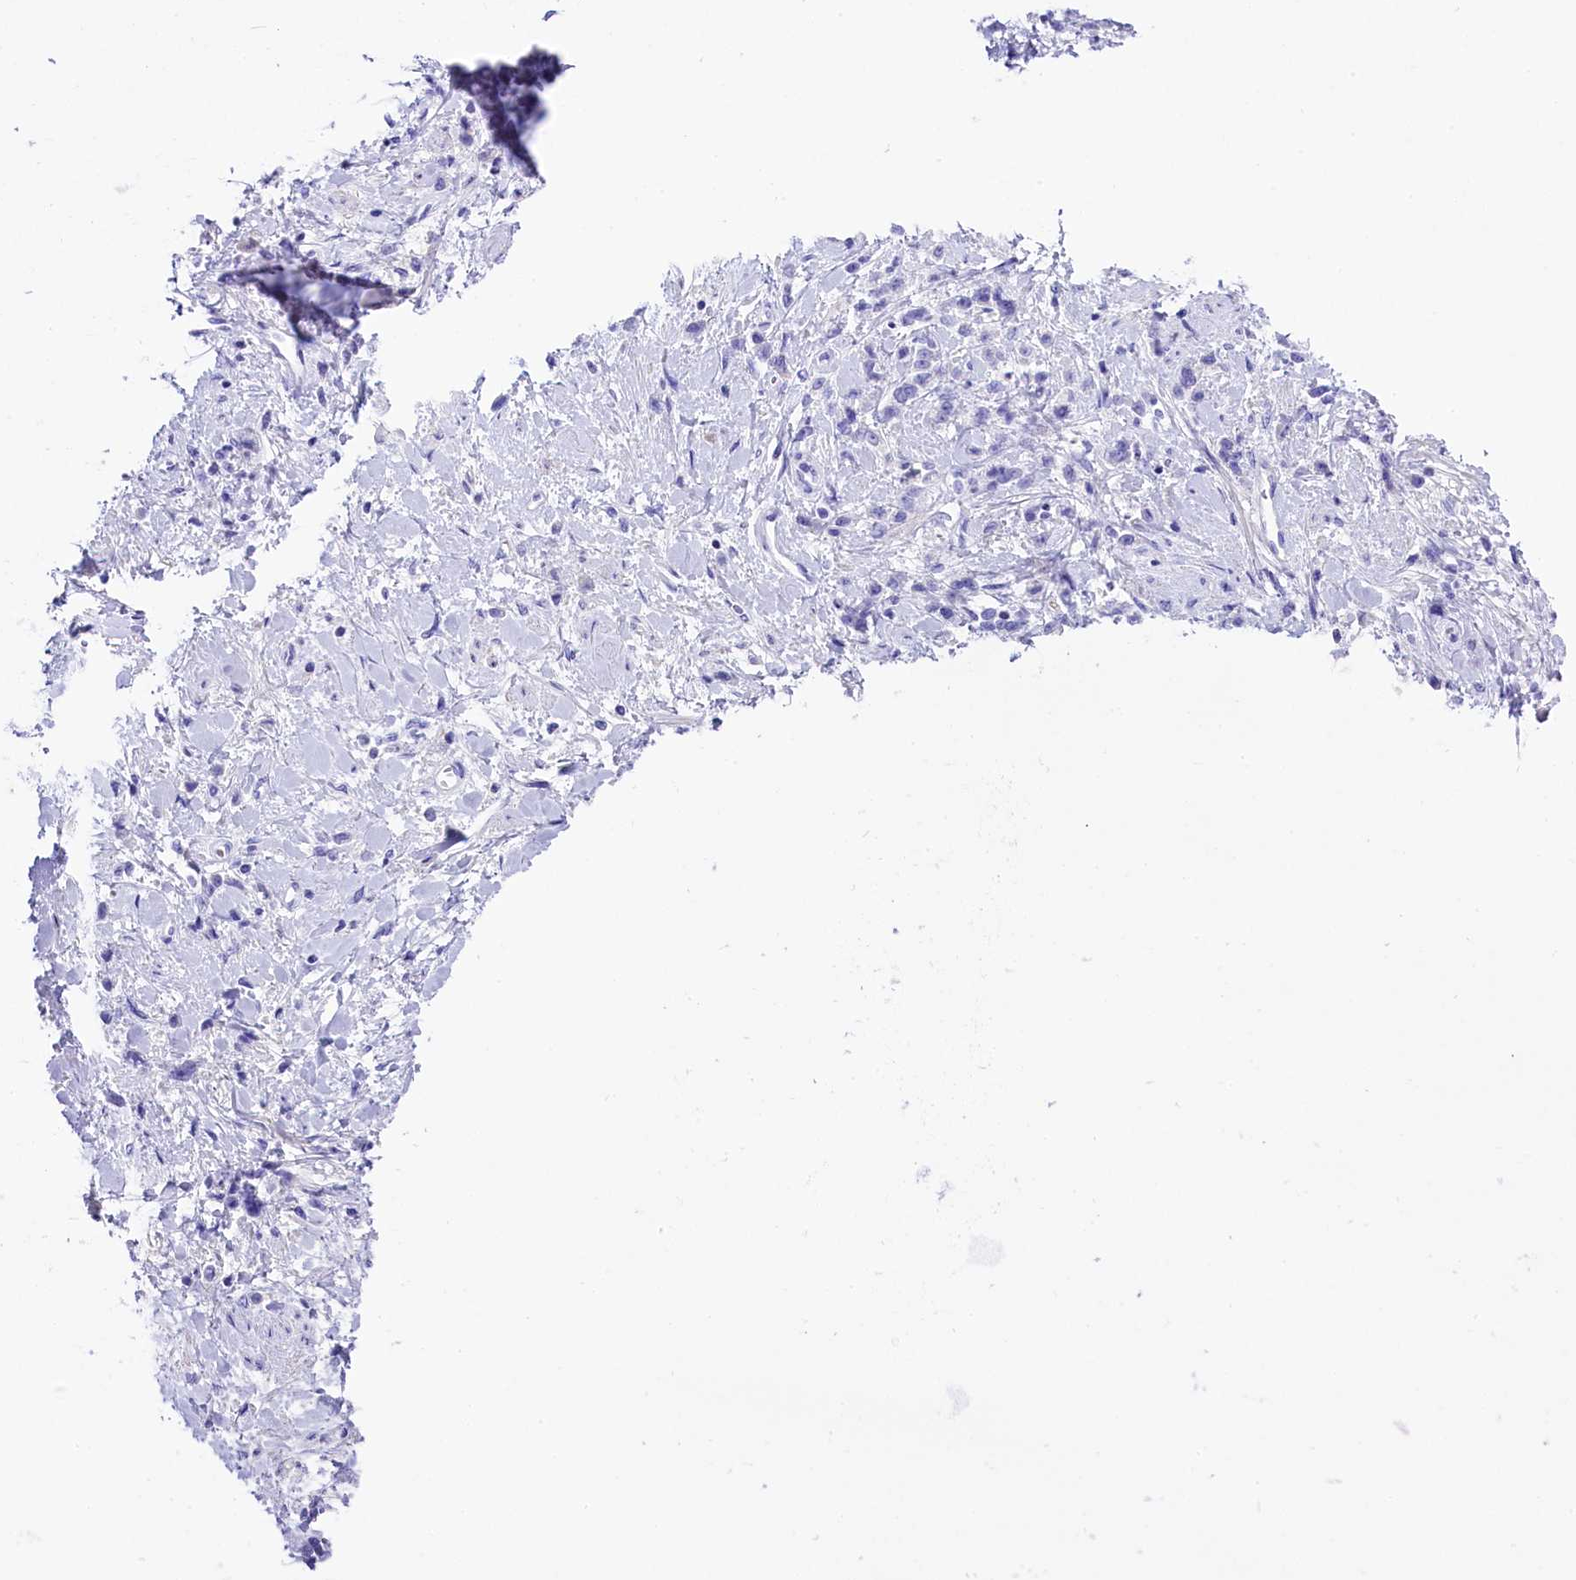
{"staining": {"intensity": "negative", "quantity": "none", "location": "none"}, "tissue": "stomach cancer", "cell_type": "Tumor cells", "image_type": "cancer", "snomed": [{"axis": "morphology", "description": "Adenocarcinoma, NOS"}, {"axis": "topography", "description": "Stomach"}], "caption": "DAB immunohistochemical staining of stomach cancer reveals no significant staining in tumor cells.", "gene": "SKIDA1", "patient": {"sex": "female", "age": 60}}